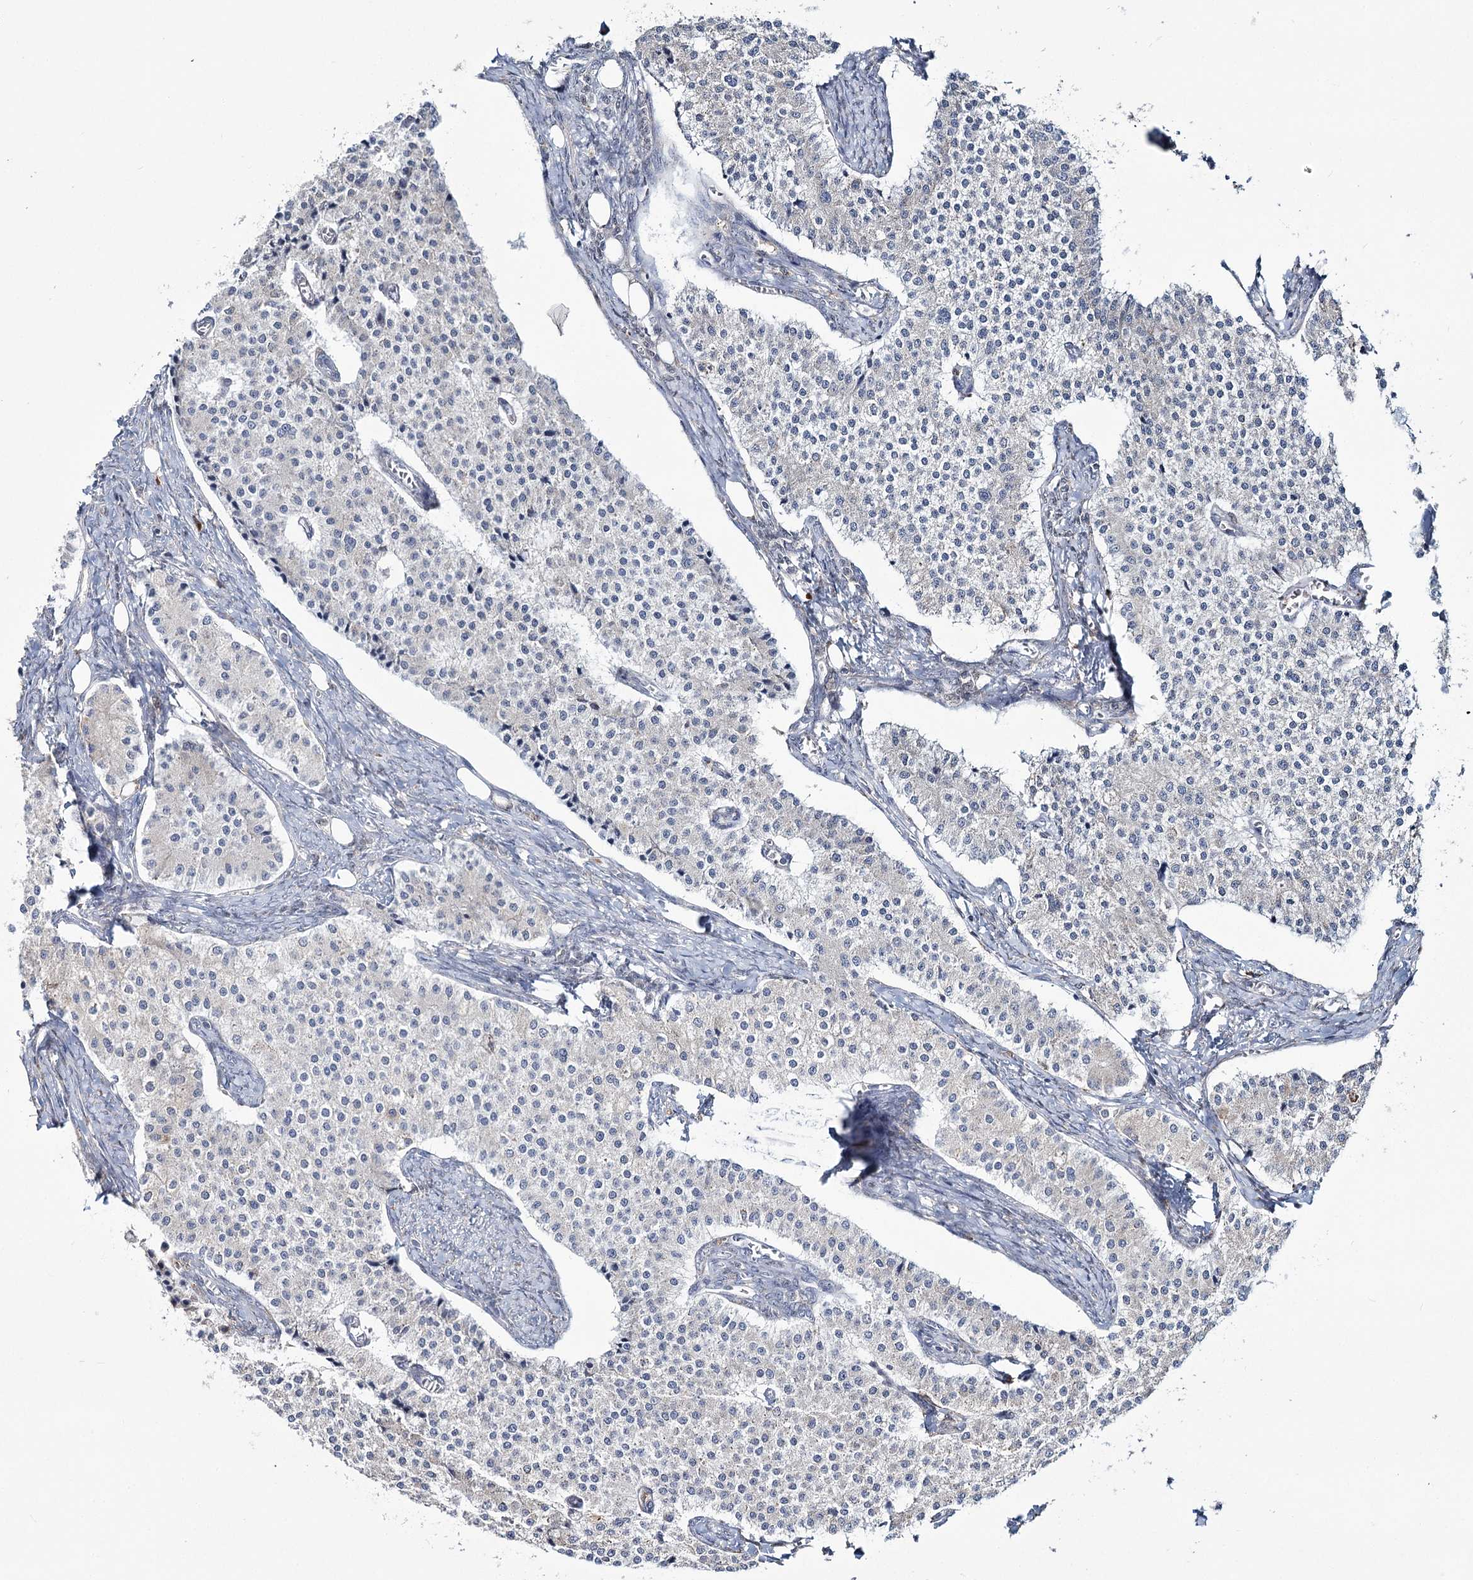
{"staining": {"intensity": "negative", "quantity": "none", "location": "none"}, "tissue": "carcinoid", "cell_type": "Tumor cells", "image_type": "cancer", "snomed": [{"axis": "morphology", "description": "Carcinoid, malignant, NOS"}, {"axis": "topography", "description": "Colon"}], "caption": "This is an immunohistochemistry (IHC) histopathology image of human carcinoid. There is no staining in tumor cells.", "gene": "ZCCHC9", "patient": {"sex": "female", "age": 52}}